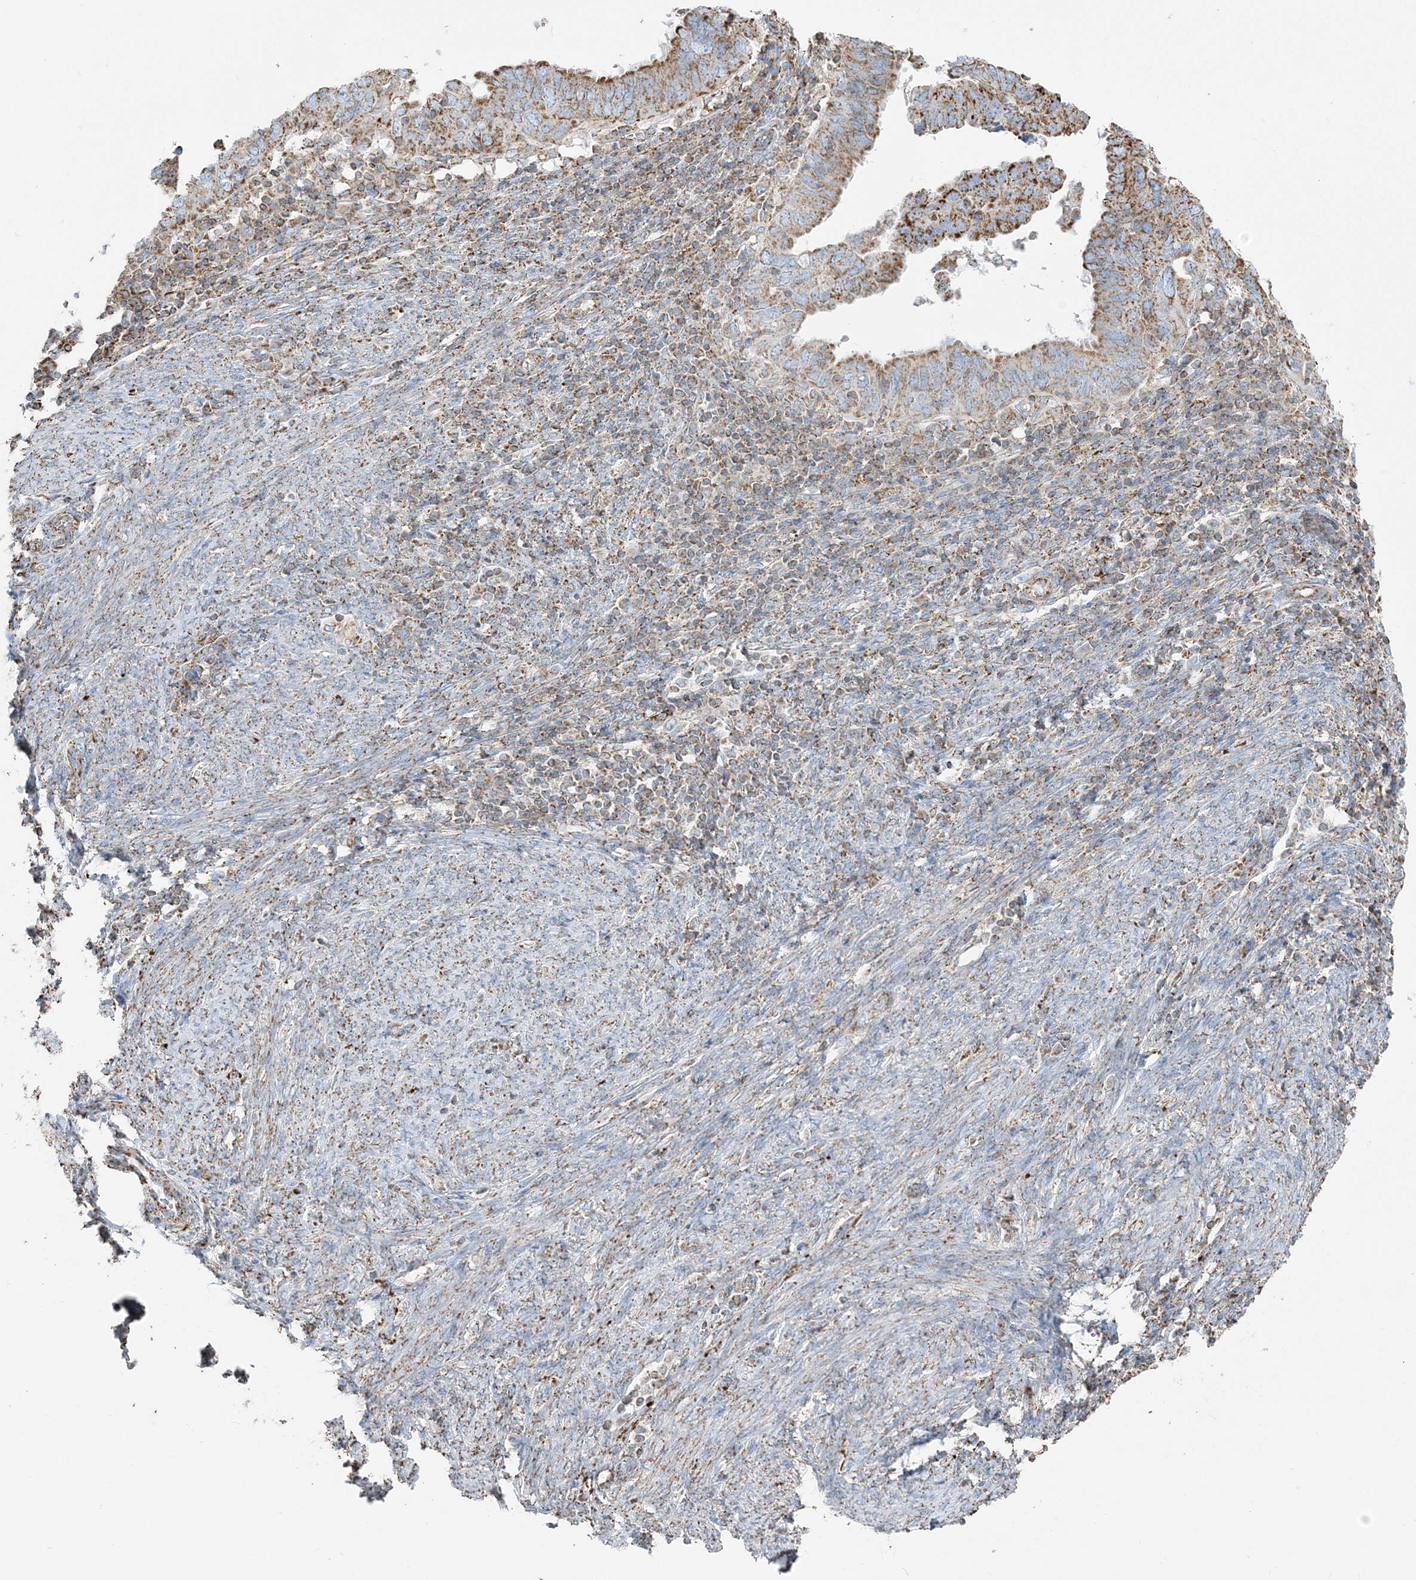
{"staining": {"intensity": "moderate", "quantity": ">75%", "location": "cytoplasmic/membranous"}, "tissue": "endometrial cancer", "cell_type": "Tumor cells", "image_type": "cancer", "snomed": [{"axis": "morphology", "description": "Adenocarcinoma, NOS"}, {"axis": "topography", "description": "Uterus"}], "caption": "Protein expression analysis of human adenocarcinoma (endometrial) reveals moderate cytoplasmic/membranous staining in about >75% of tumor cells. (Stains: DAB in brown, nuclei in blue, Microscopy: brightfield microscopy at high magnification).", "gene": "RAB11FIP3", "patient": {"sex": "female", "age": 77}}